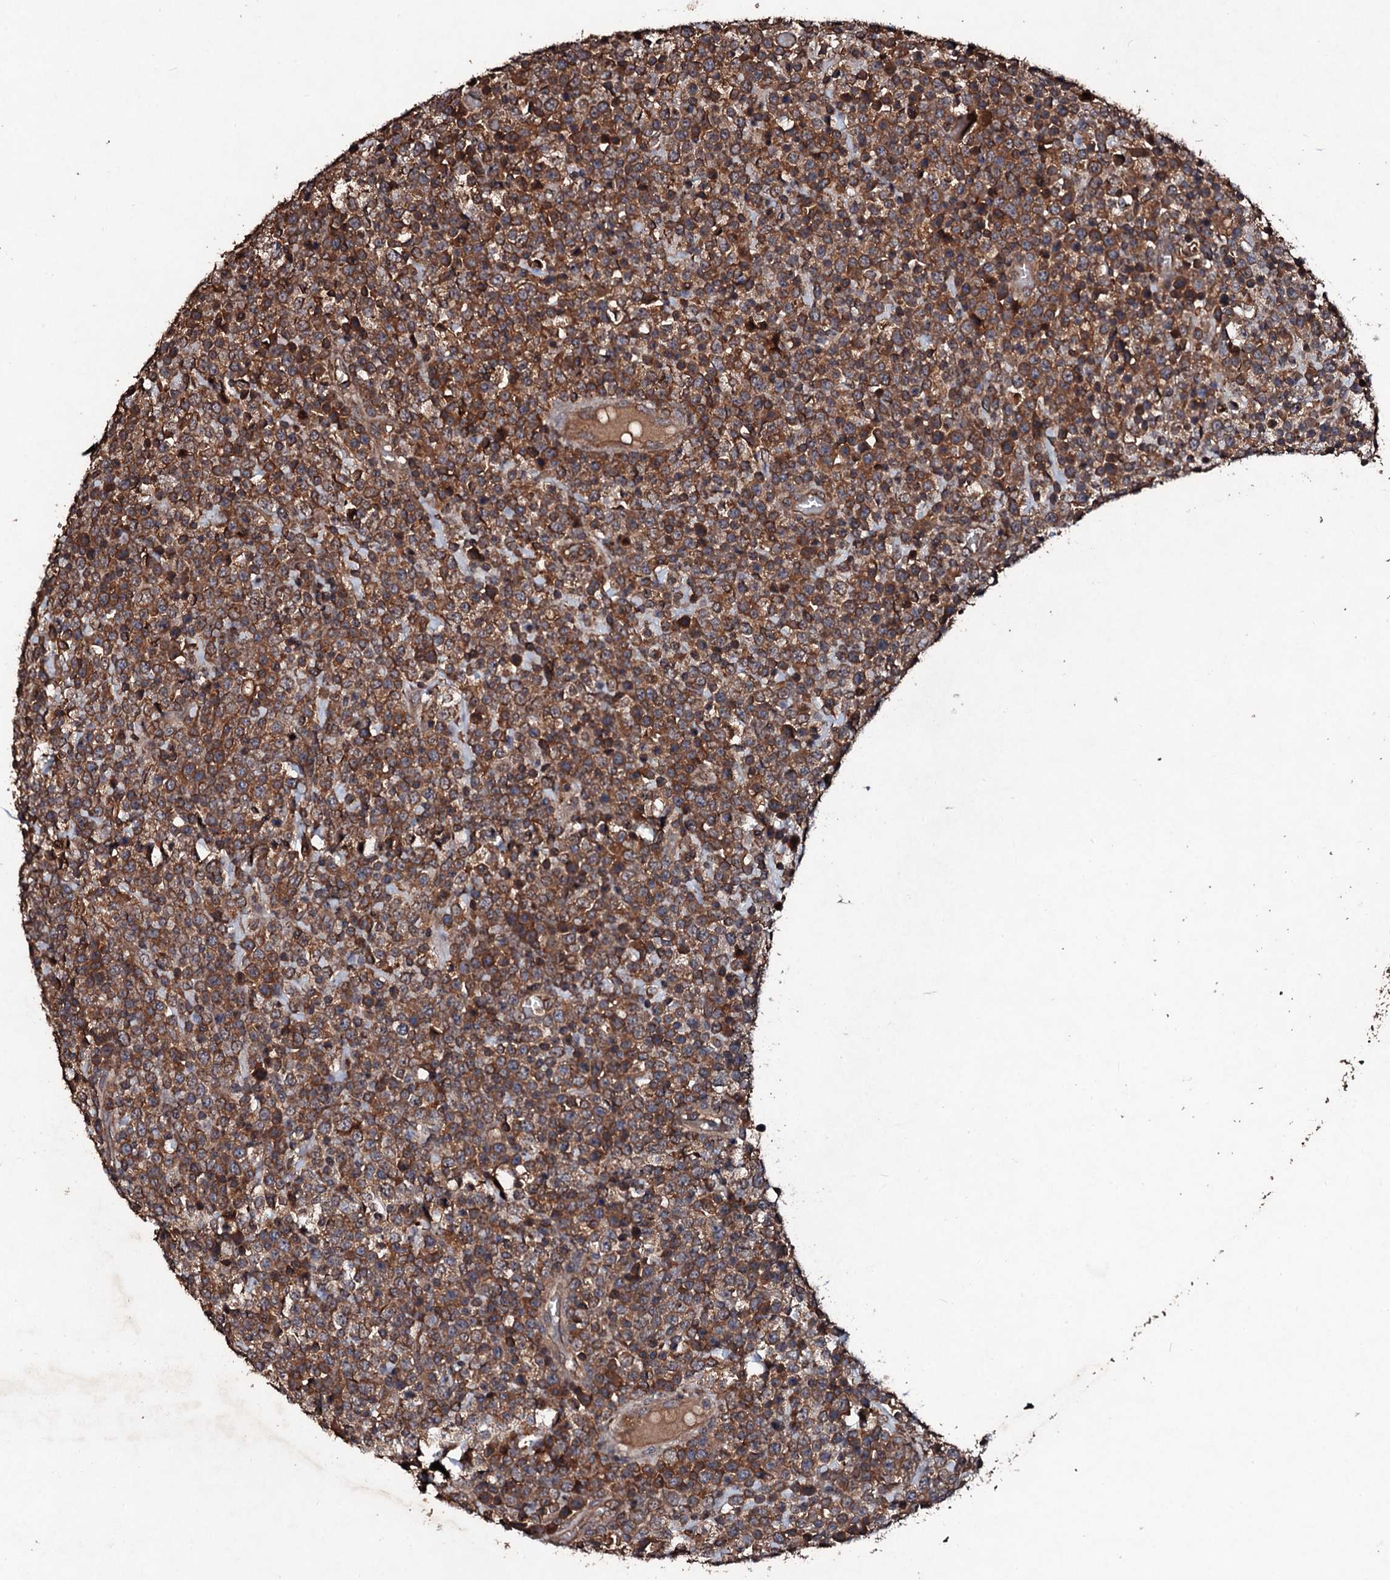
{"staining": {"intensity": "moderate", "quantity": ">75%", "location": "cytoplasmic/membranous"}, "tissue": "lymphoma", "cell_type": "Tumor cells", "image_type": "cancer", "snomed": [{"axis": "morphology", "description": "Malignant lymphoma, non-Hodgkin's type, High grade"}, {"axis": "topography", "description": "Colon"}], "caption": "DAB immunohistochemical staining of human malignant lymphoma, non-Hodgkin's type (high-grade) shows moderate cytoplasmic/membranous protein positivity in about >75% of tumor cells.", "gene": "KERA", "patient": {"sex": "female", "age": 53}}